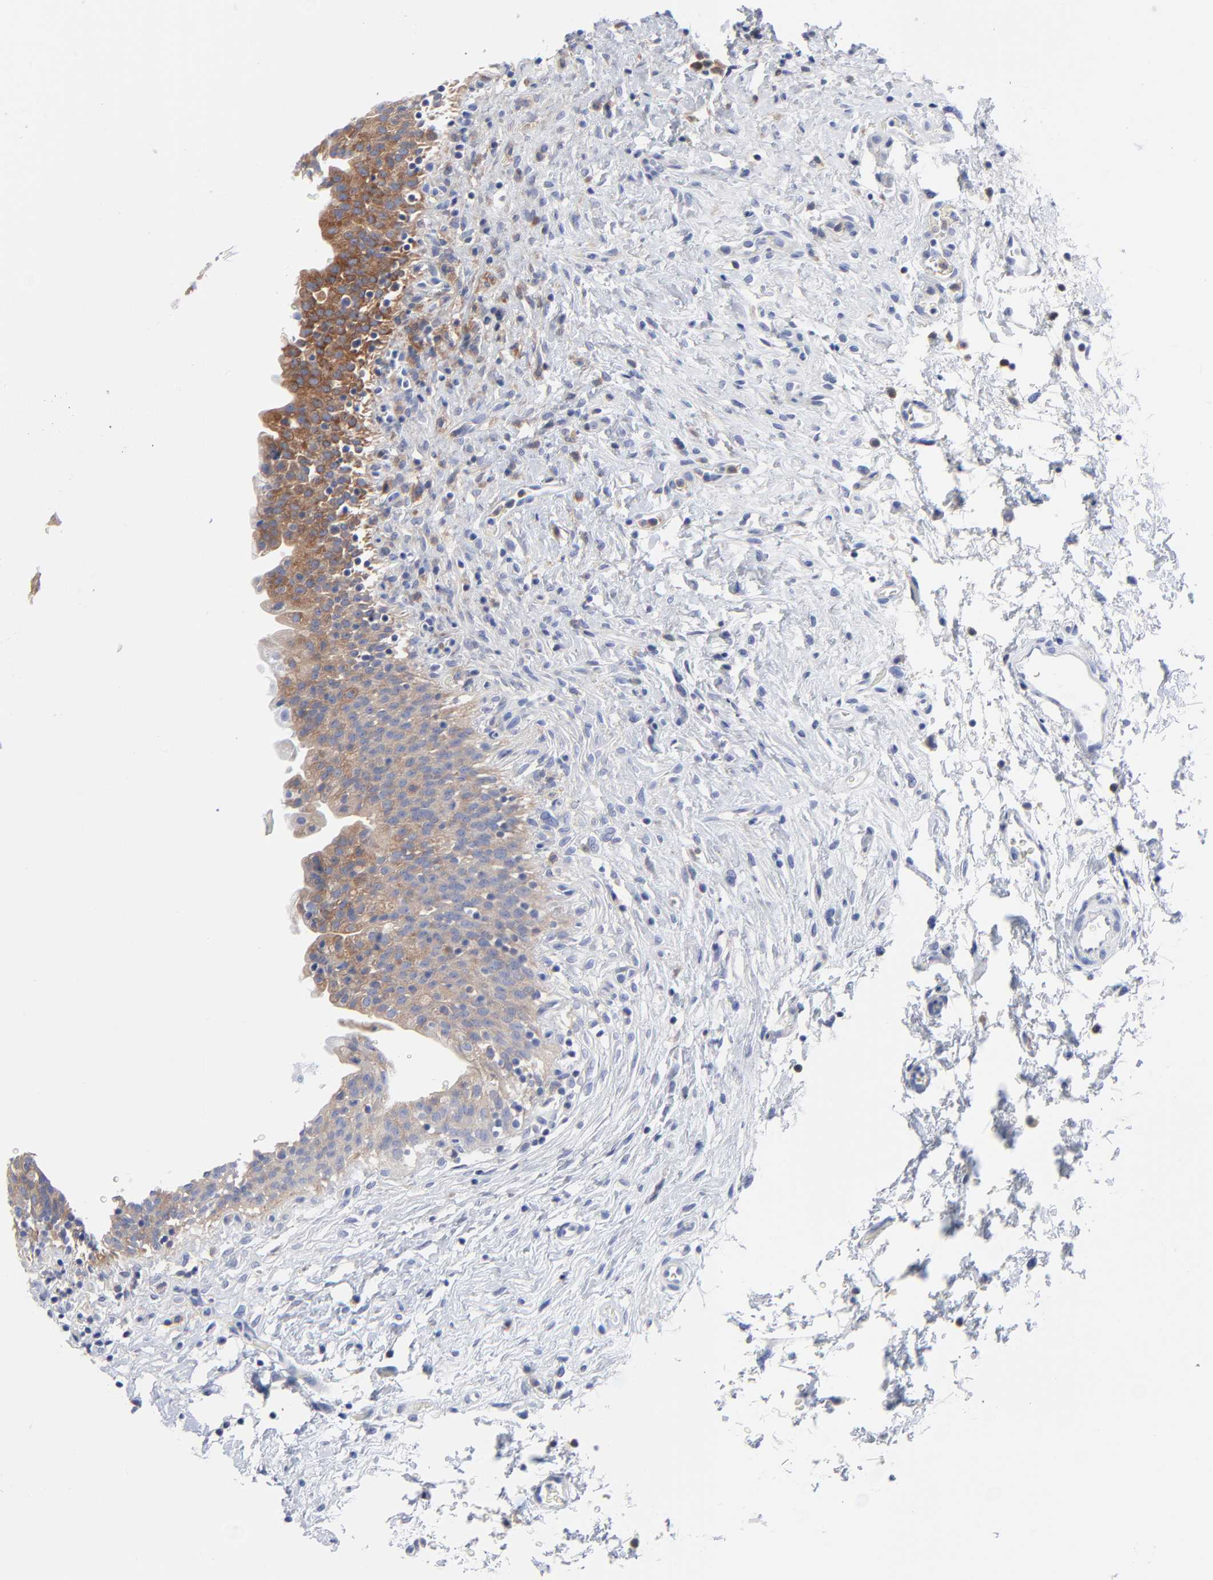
{"staining": {"intensity": "moderate", "quantity": "<25%", "location": "cytoplasmic/membranous"}, "tissue": "urinary bladder", "cell_type": "Urothelial cells", "image_type": "normal", "snomed": [{"axis": "morphology", "description": "Normal tissue, NOS"}, {"axis": "topography", "description": "Urinary bladder"}], "caption": "Protein positivity by IHC reveals moderate cytoplasmic/membranous positivity in about <25% of urothelial cells in unremarkable urinary bladder.", "gene": "STAT2", "patient": {"sex": "male", "age": 51}}